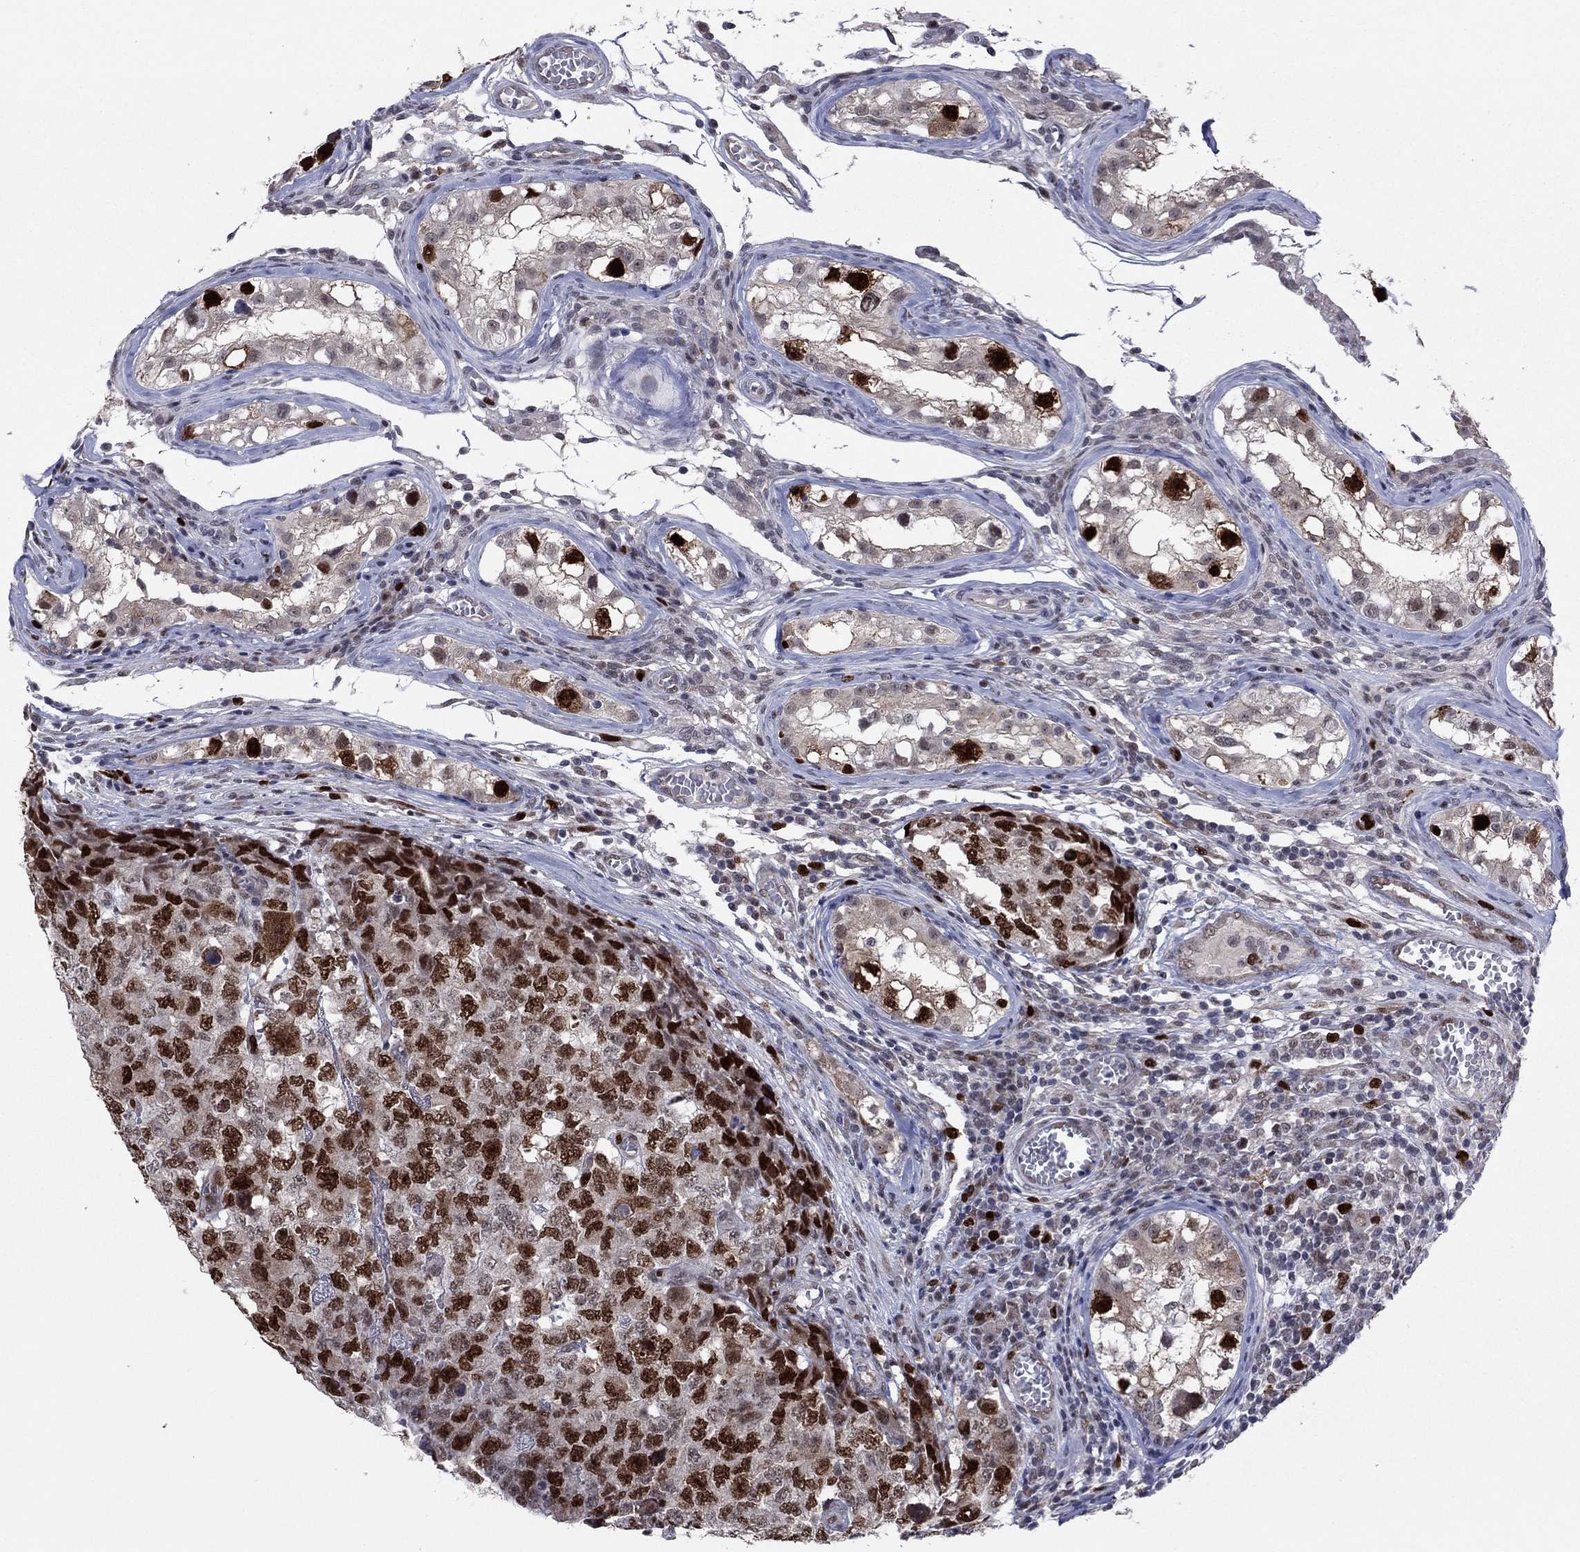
{"staining": {"intensity": "strong", "quantity": ">75%", "location": "nuclear"}, "tissue": "testis cancer", "cell_type": "Tumor cells", "image_type": "cancer", "snomed": [{"axis": "morphology", "description": "Carcinoma, Embryonal, NOS"}, {"axis": "topography", "description": "Testis"}], "caption": "Immunohistochemistry (IHC) (DAB (3,3'-diaminobenzidine)) staining of human testis embryonal carcinoma exhibits strong nuclear protein staining in about >75% of tumor cells.", "gene": "CDCA5", "patient": {"sex": "male", "age": 23}}